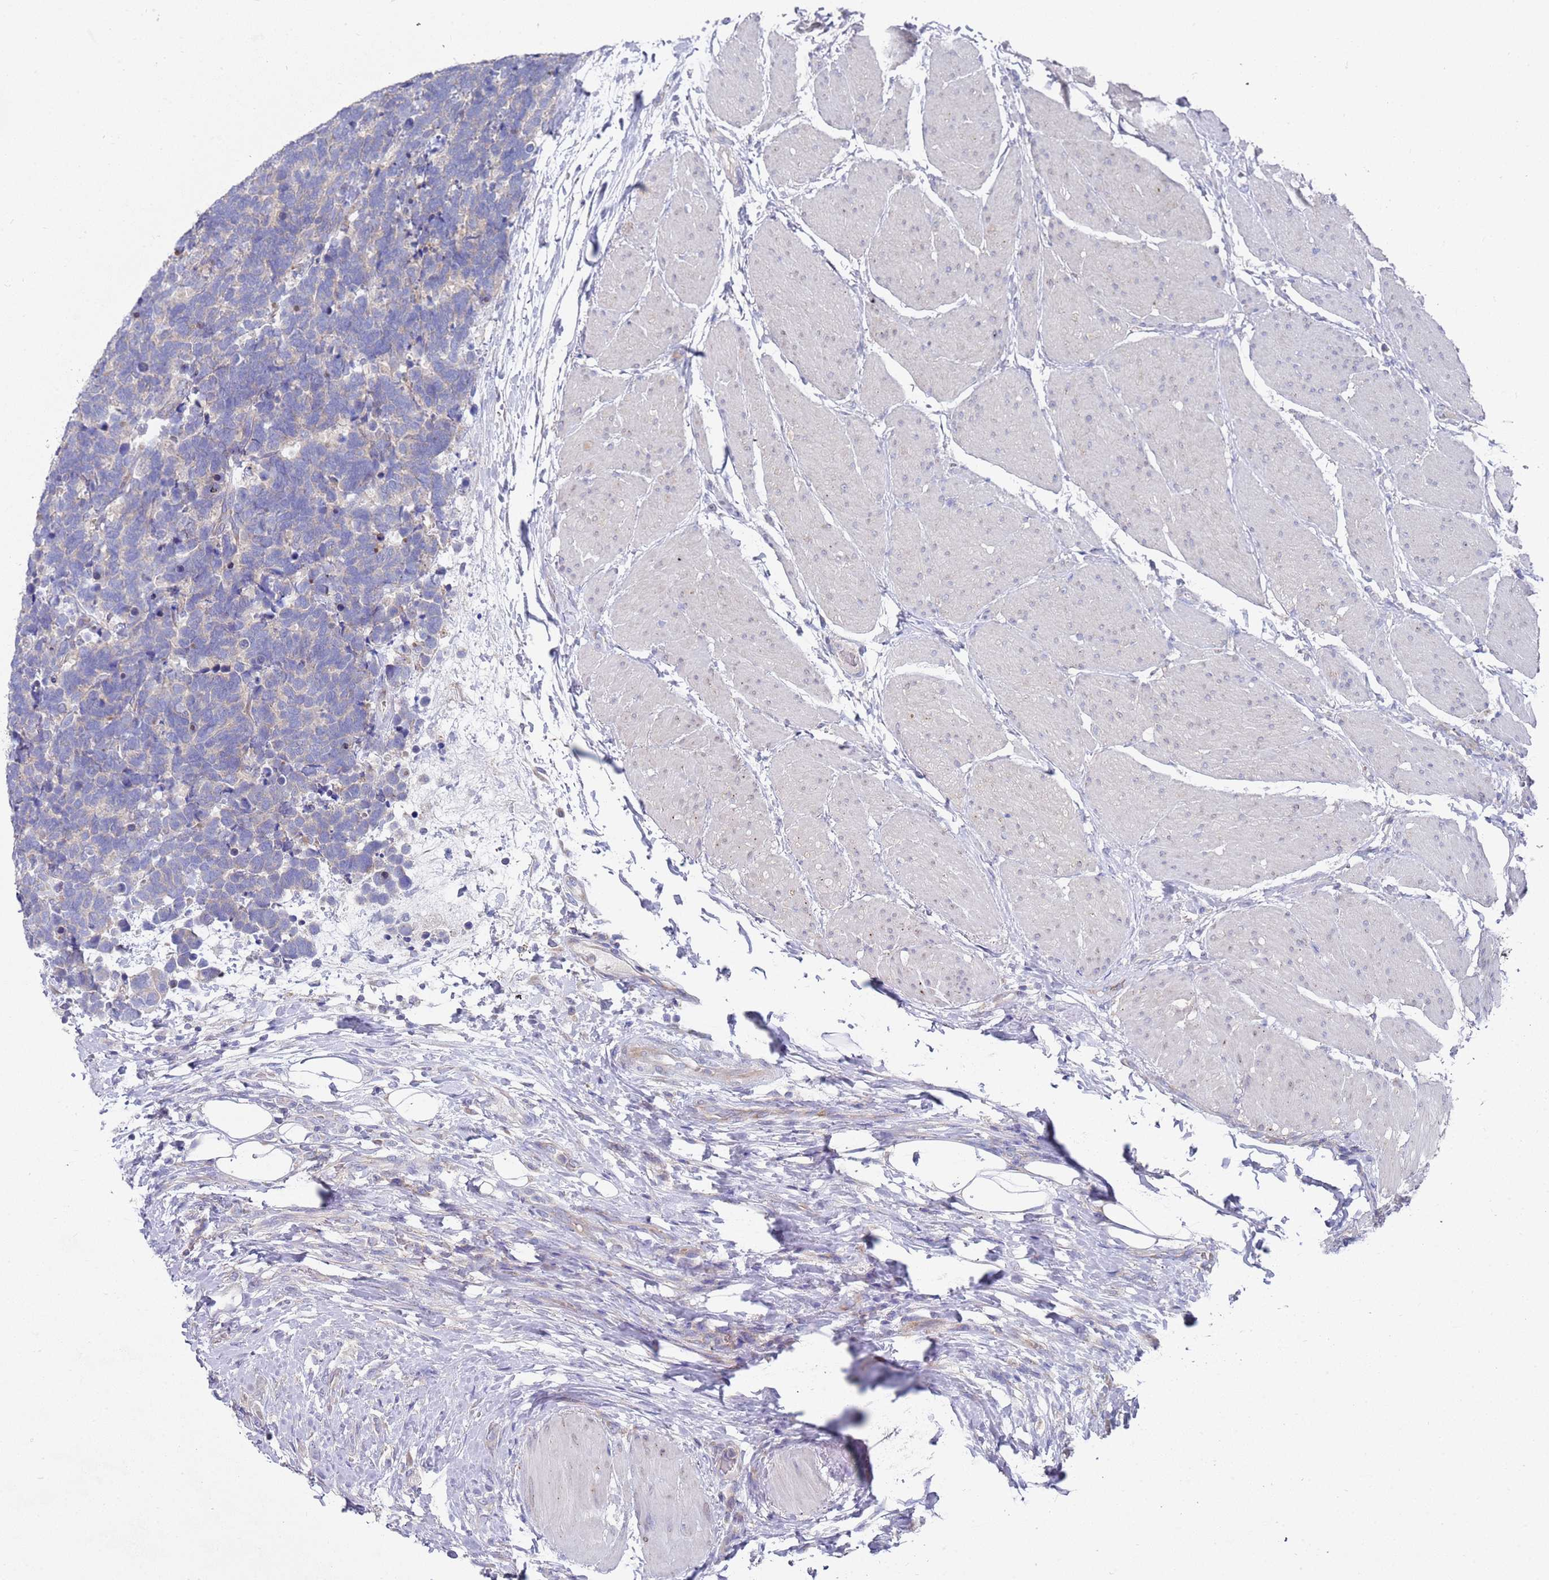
{"staining": {"intensity": "negative", "quantity": "none", "location": "none"}, "tissue": "carcinoid", "cell_type": "Tumor cells", "image_type": "cancer", "snomed": [{"axis": "morphology", "description": "Carcinoma, NOS"}, {"axis": "morphology", "description": "Carcinoid, malignant, NOS"}, {"axis": "topography", "description": "Urinary bladder"}], "caption": "A high-resolution micrograph shows immunohistochemistry (IHC) staining of carcinoid, which displays no significant expression in tumor cells.", "gene": "NPEPPS", "patient": {"sex": "male", "age": 57}}